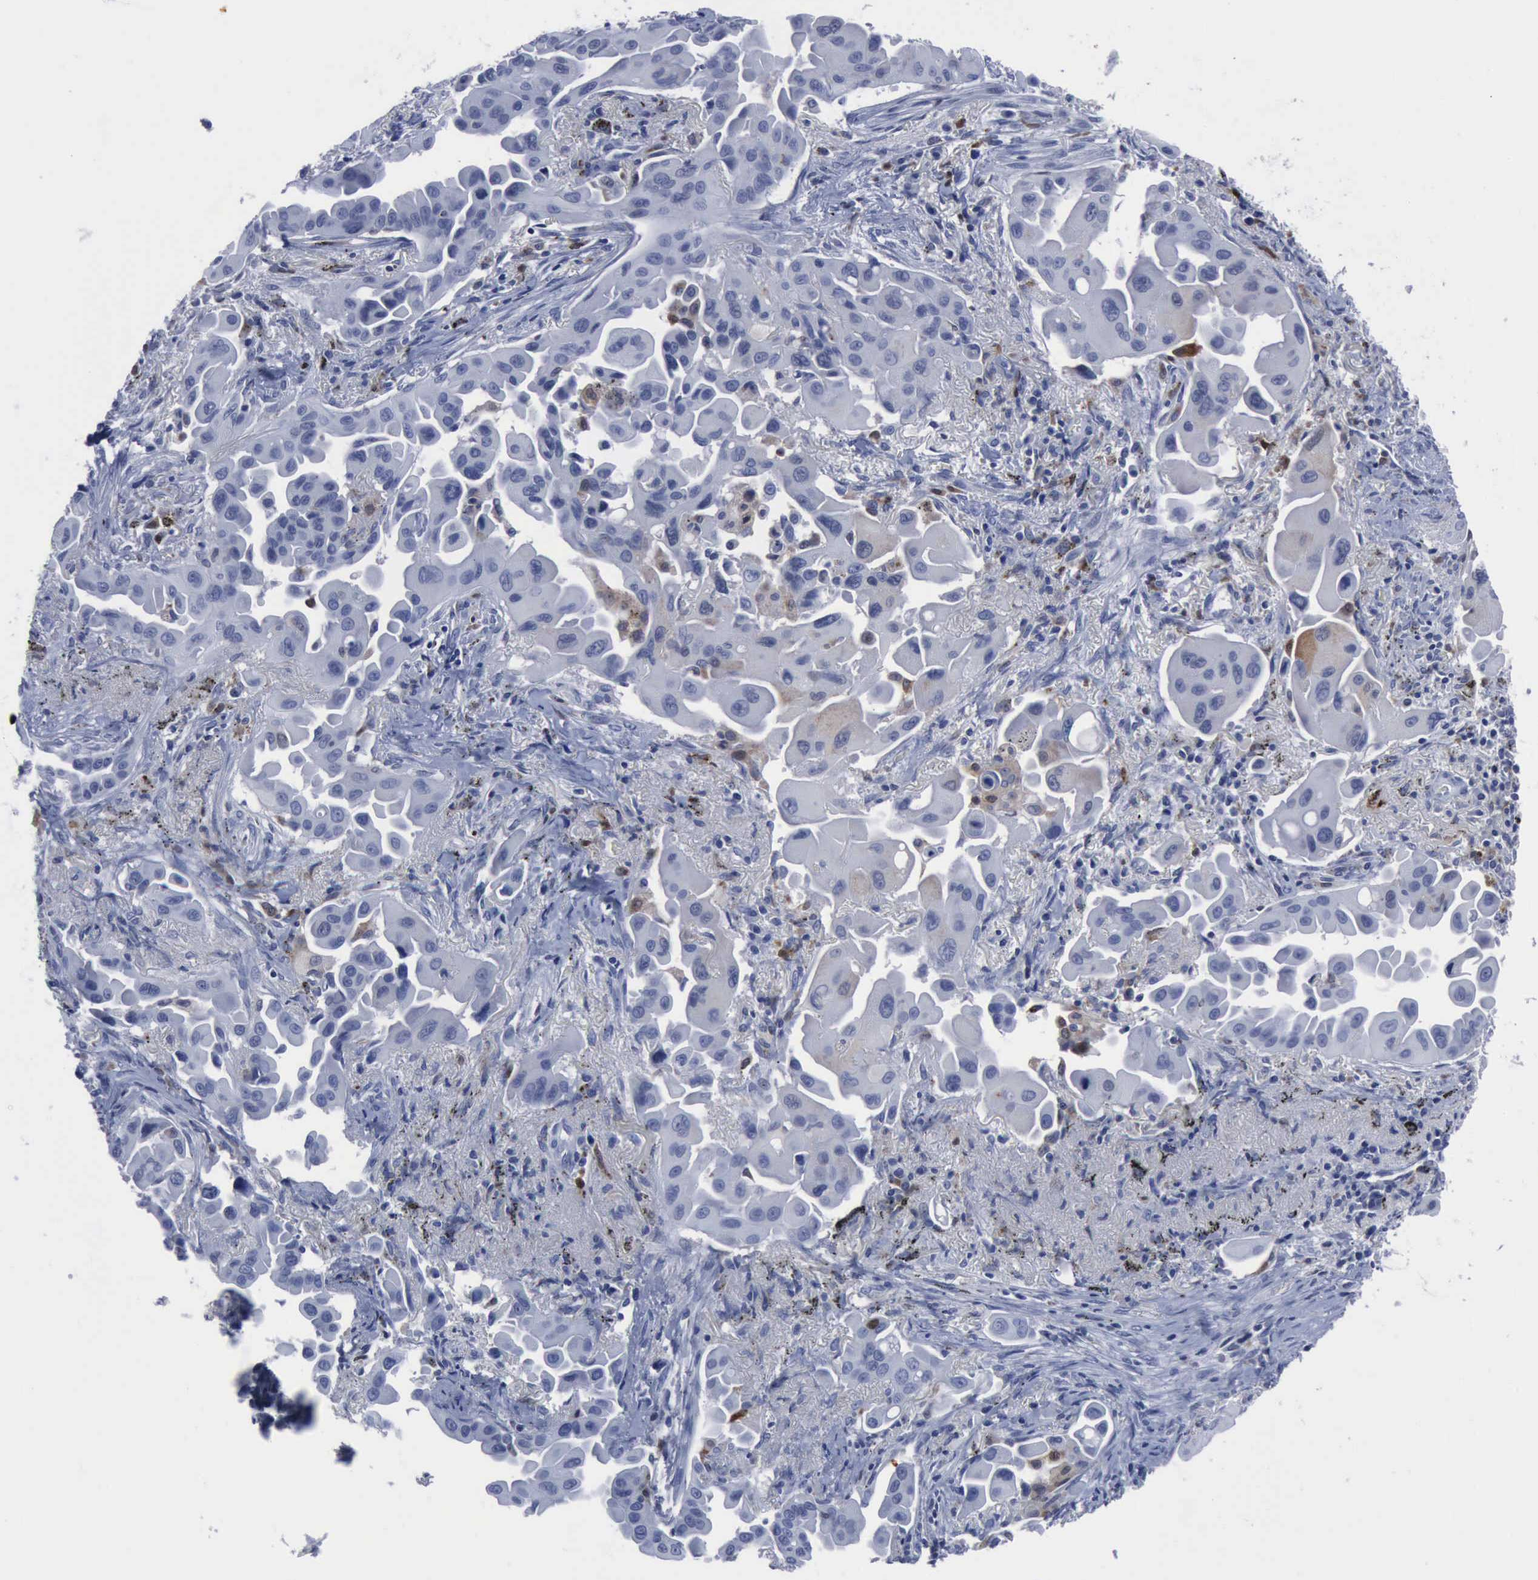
{"staining": {"intensity": "weak", "quantity": "<25%", "location": "cytoplasmic/membranous"}, "tissue": "lung cancer", "cell_type": "Tumor cells", "image_type": "cancer", "snomed": [{"axis": "morphology", "description": "Adenocarcinoma, NOS"}, {"axis": "topography", "description": "Lung"}], "caption": "Tumor cells are negative for protein expression in human adenocarcinoma (lung). (DAB (3,3'-diaminobenzidine) immunohistochemistry (IHC) with hematoxylin counter stain).", "gene": "CSTA", "patient": {"sex": "male", "age": 68}}